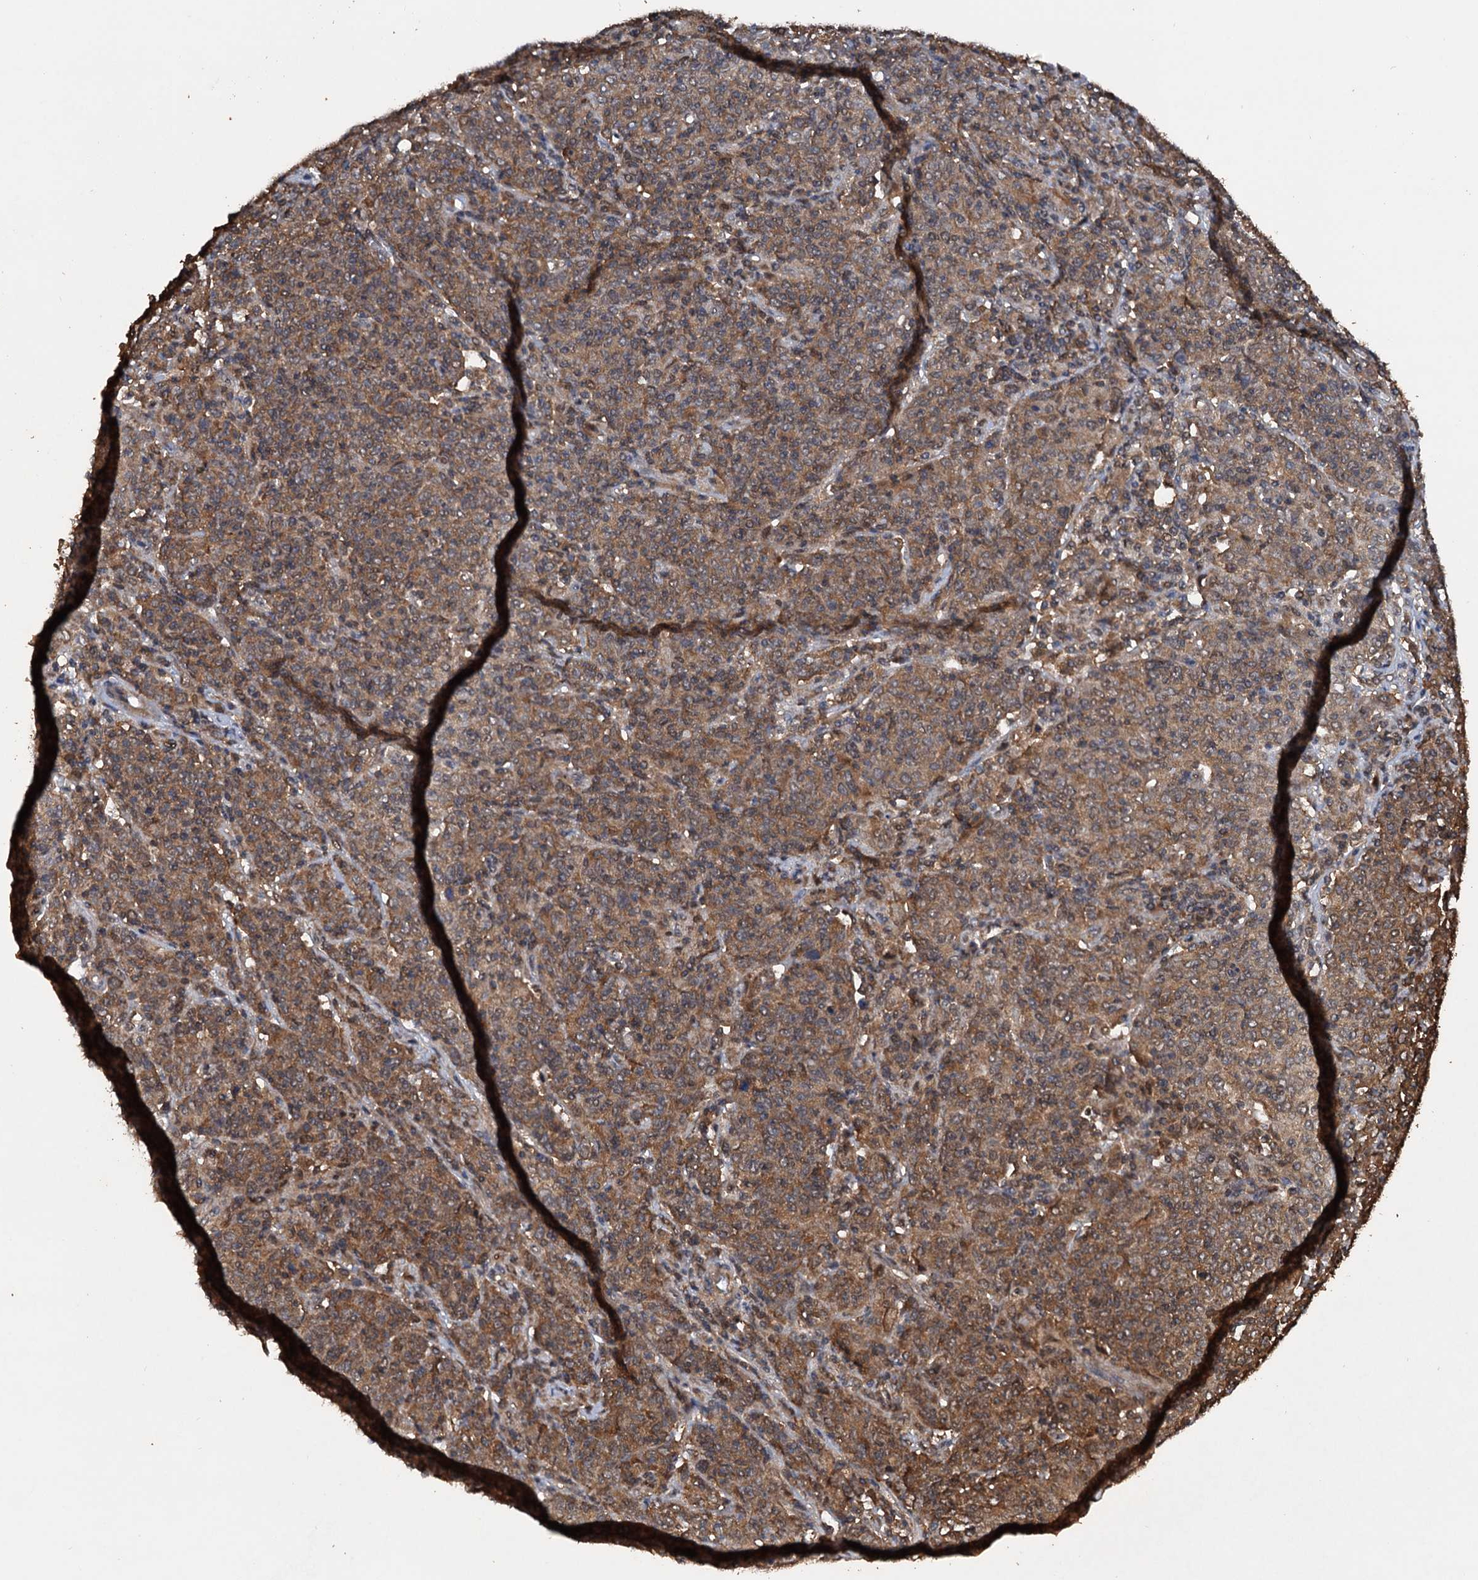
{"staining": {"intensity": "moderate", "quantity": ">75%", "location": "cytoplasmic/membranous,nuclear"}, "tissue": "cervical cancer", "cell_type": "Tumor cells", "image_type": "cancer", "snomed": [{"axis": "morphology", "description": "Squamous cell carcinoma, NOS"}, {"axis": "topography", "description": "Cervix"}], "caption": "Immunohistochemistry staining of cervical cancer (squamous cell carcinoma), which reveals medium levels of moderate cytoplasmic/membranous and nuclear positivity in approximately >75% of tumor cells indicating moderate cytoplasmic/membranous and nuclear protein positivity. The staining was performed using DAB (brown) for protein detection and nuclei were counterstained in hematoxylin (blue).", "gene": "PSMD9", "patient": {"sex": "female", "age": 67}}